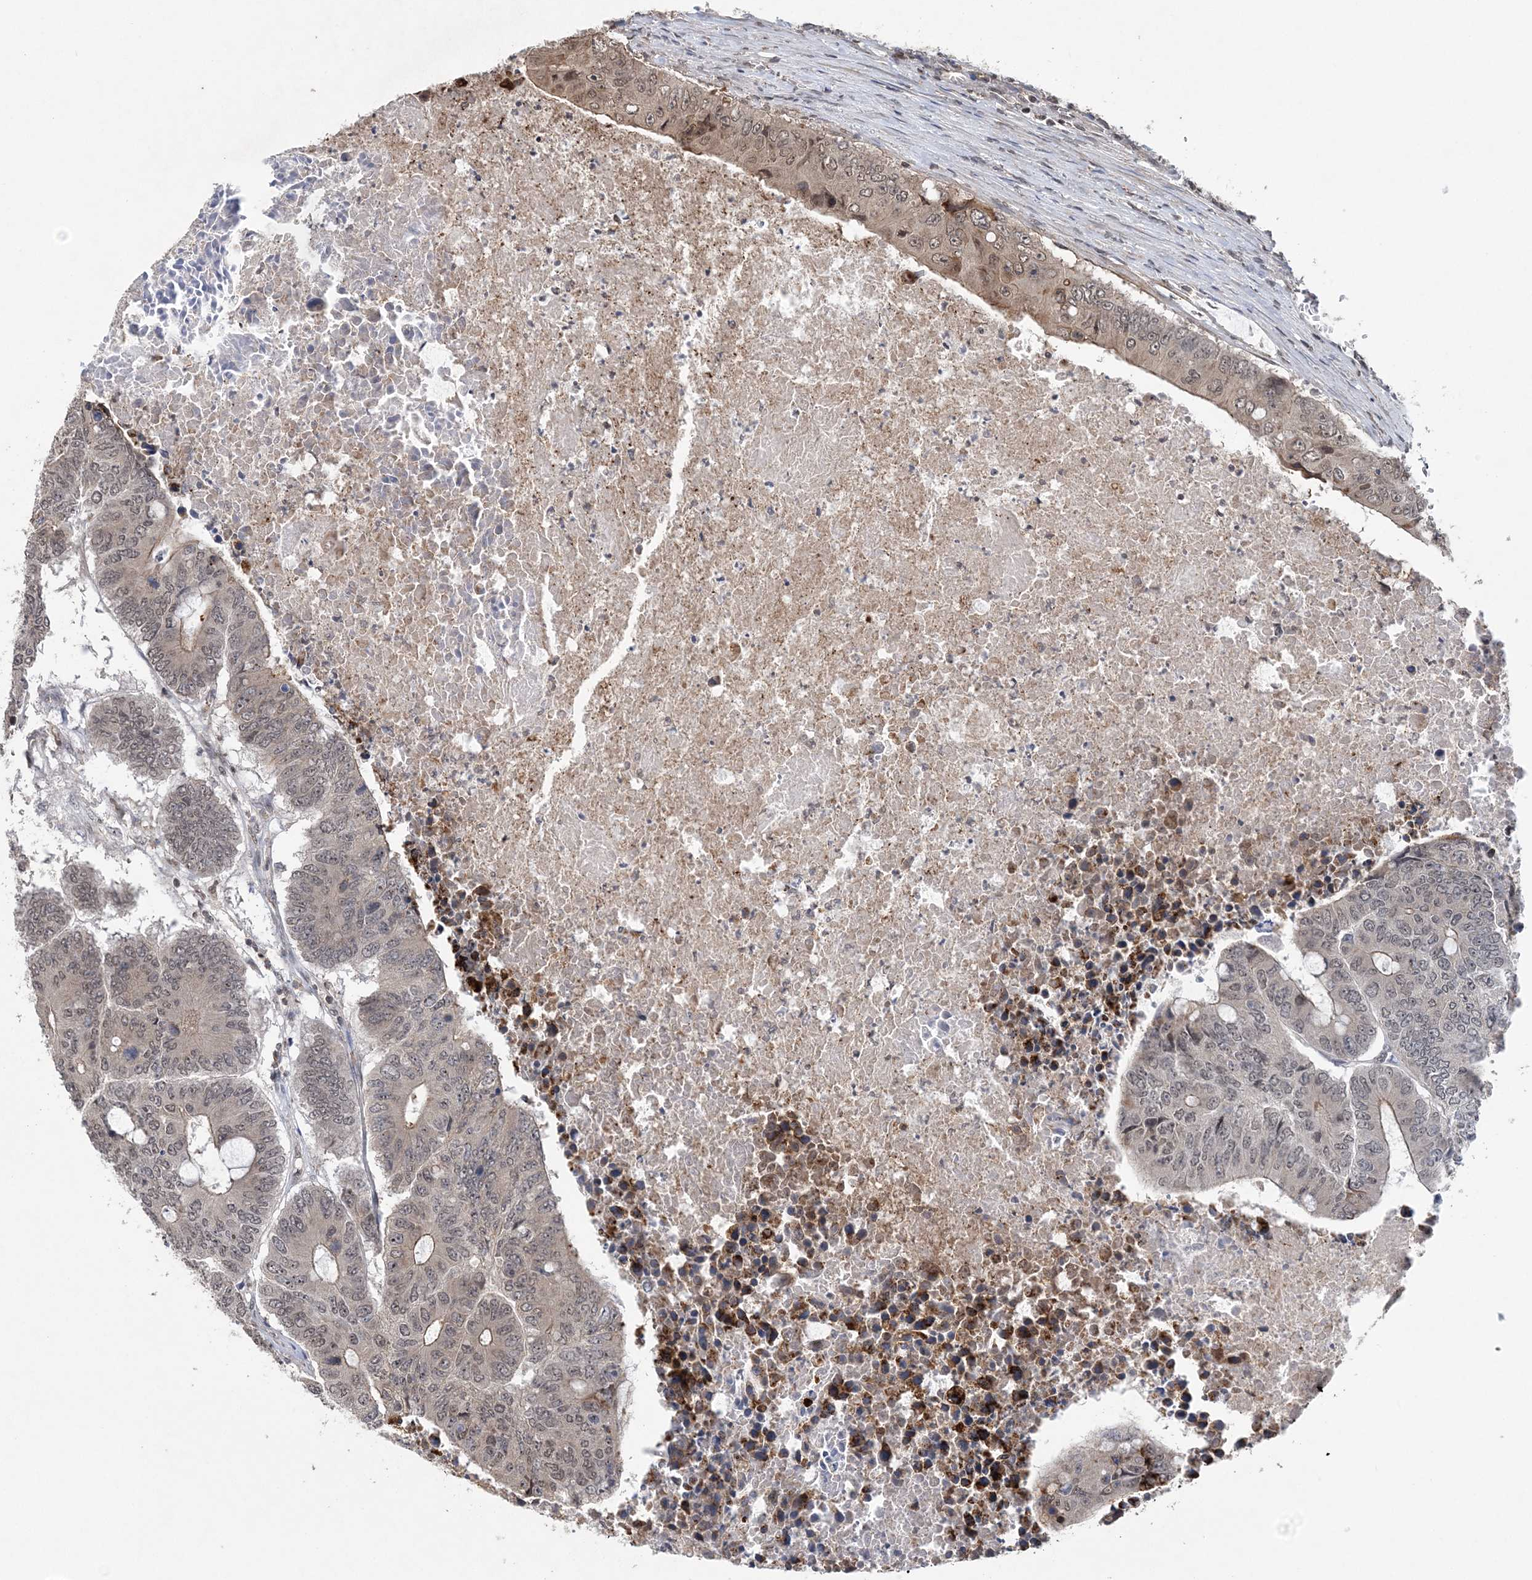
{"staining": {"intensity": "moderate", "quantity": "25%-75%", "location": "nuclear"}, "tissue": "colorectal cancer", "cell_type": "Tumor cells", "image_type": "cancer", "snomed": [{"axis": "morphology", "description": "Adenocarcinoma, NOS"}, {"axis": "topography", "description": "Colon"}], "caption": "This histopathology image shows colorectal cancer (adenocarcinoma) stained with immunohistochemistry to label a protein in brown. The nuclear of tumor cells show moderate positivity for the protein. Nuclei are counter-stained blue.", "gene": "CCDC152", "patient": {"sex": "male", "age": 87}}